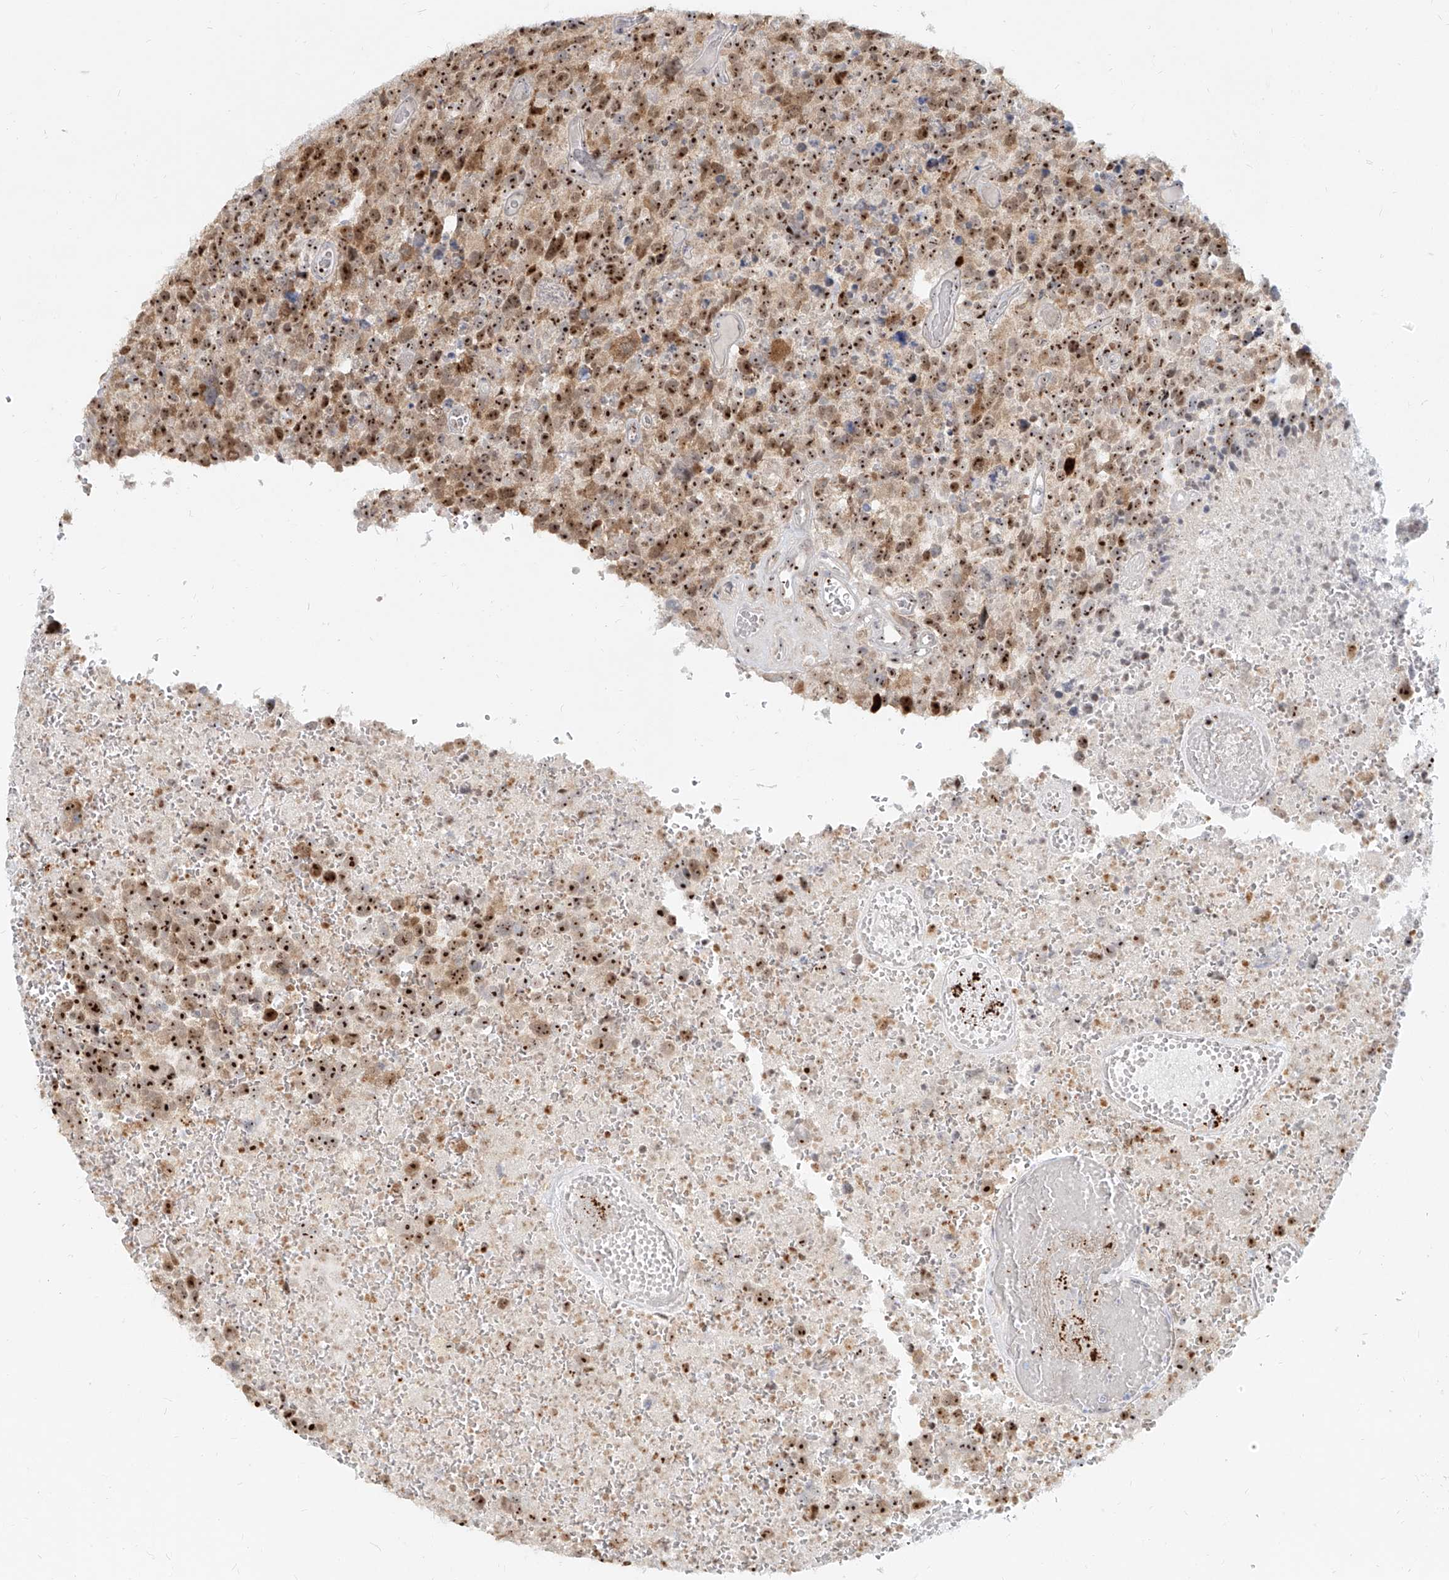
{"staining": {"intensity": "moderate", "quantity": ">75%", "location": "cytoplasmic/membranous,nuclear"}, "tissue": "glioma", "cell_type": "Tumor cells", "image_type": "cancer", "snomed": [{"axis": "morphology", "description": "Glioma, malignant, High grade"}, {"axis": "topography", "description": "Brain"}], "caption": "Immunohistochemical staining of malignant high-grade glioma reveals medium levels of moderate cytoplasmic/membranous and nuclear staining in approximately >75% of tumor cells.", "gene": "BYSL", "patient": {"sex": "male", "age": 69}}